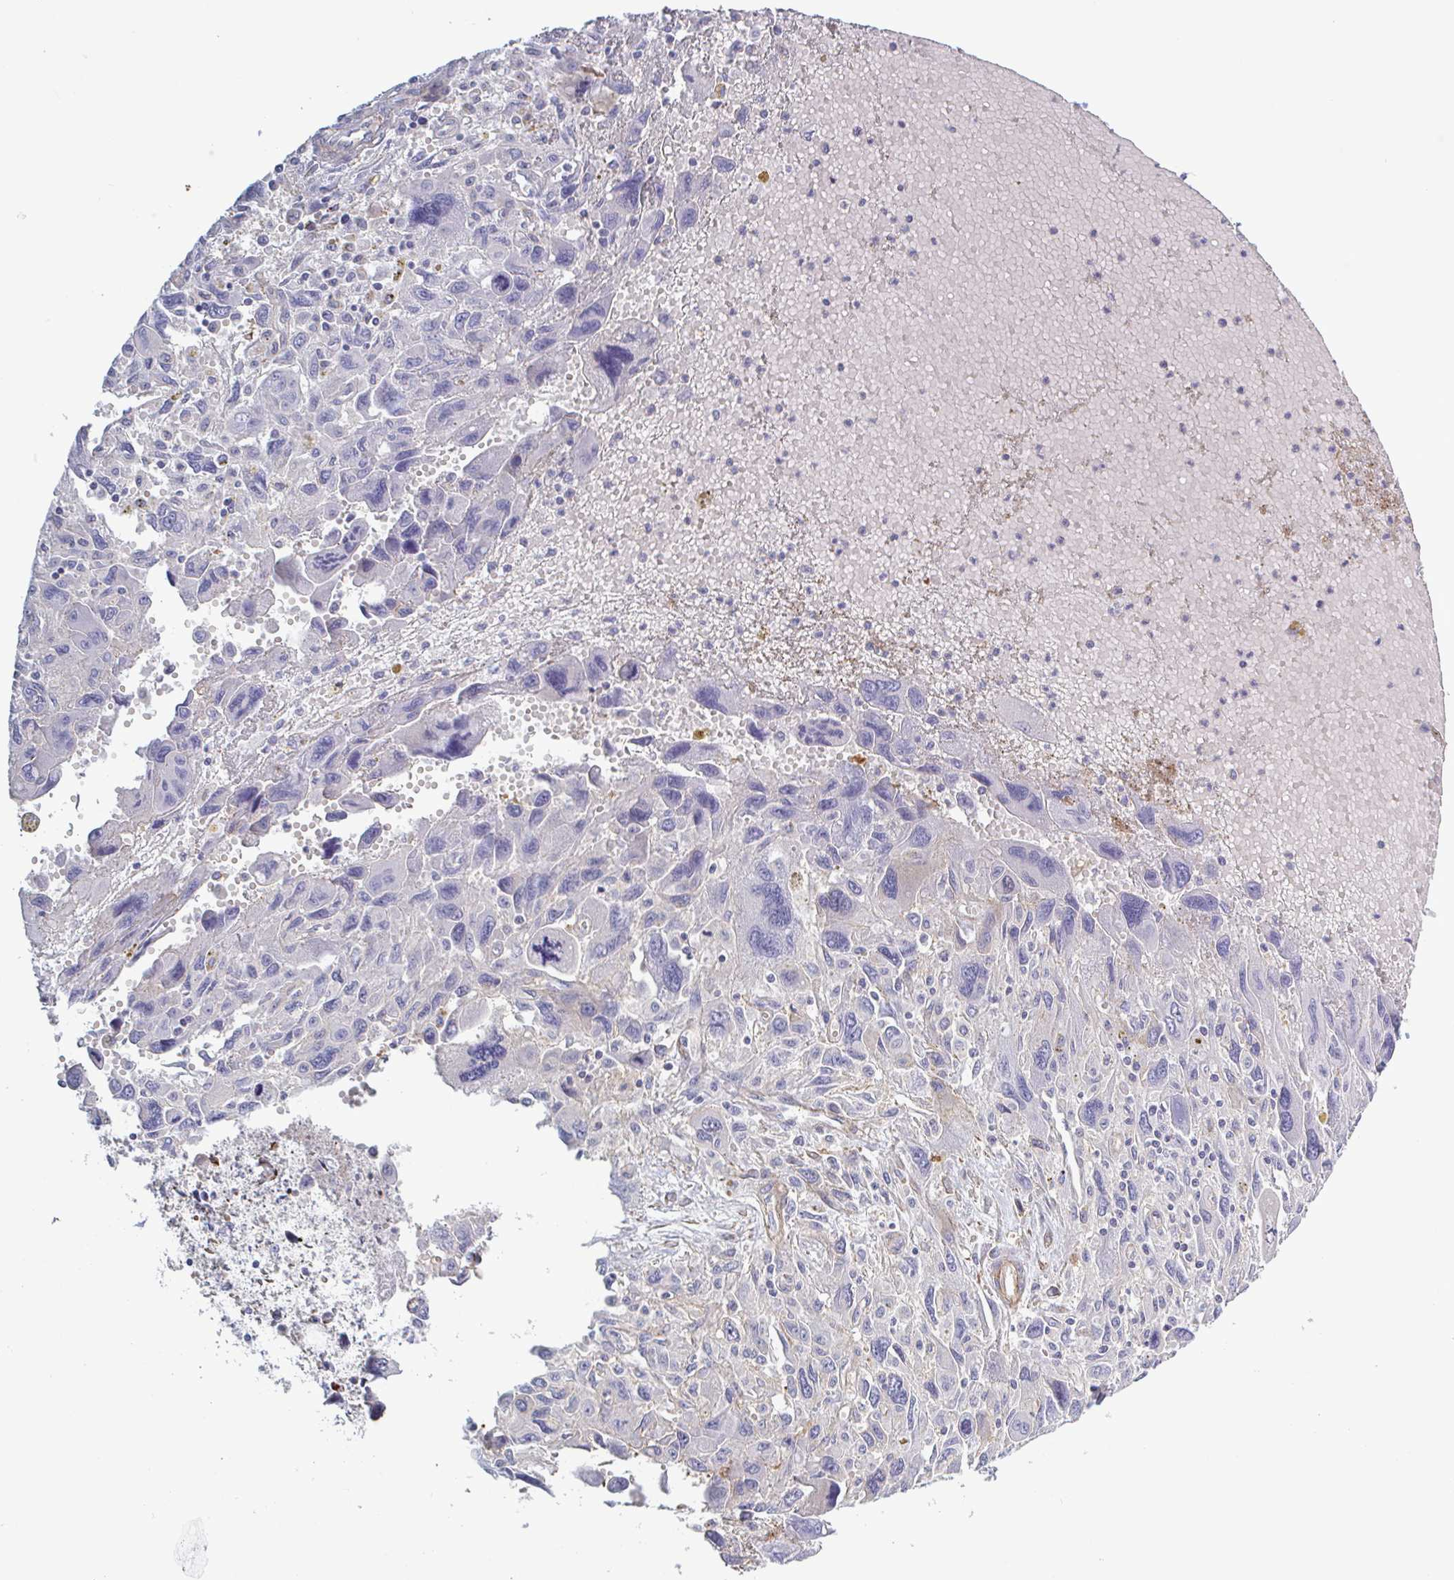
{"staining": {"intensity": "negative", "quantity": "none", "location": "none"}, "tissue": "pancreatic cancer", "cell_type": "Tumor cells", "image_type": "cancer", "snomed": [{"axis": "morphology", "description": "Adenocarcinoma, NOS"}, {"axis": "topography", "description": "Pancreas"}], "caption": "A photomicrograph of pancreatic cancer stained for a protein exhibits no brown staining in tumor cells.", "gene": "SHISA7", "patient": {"sex": "female", "age": 47}}